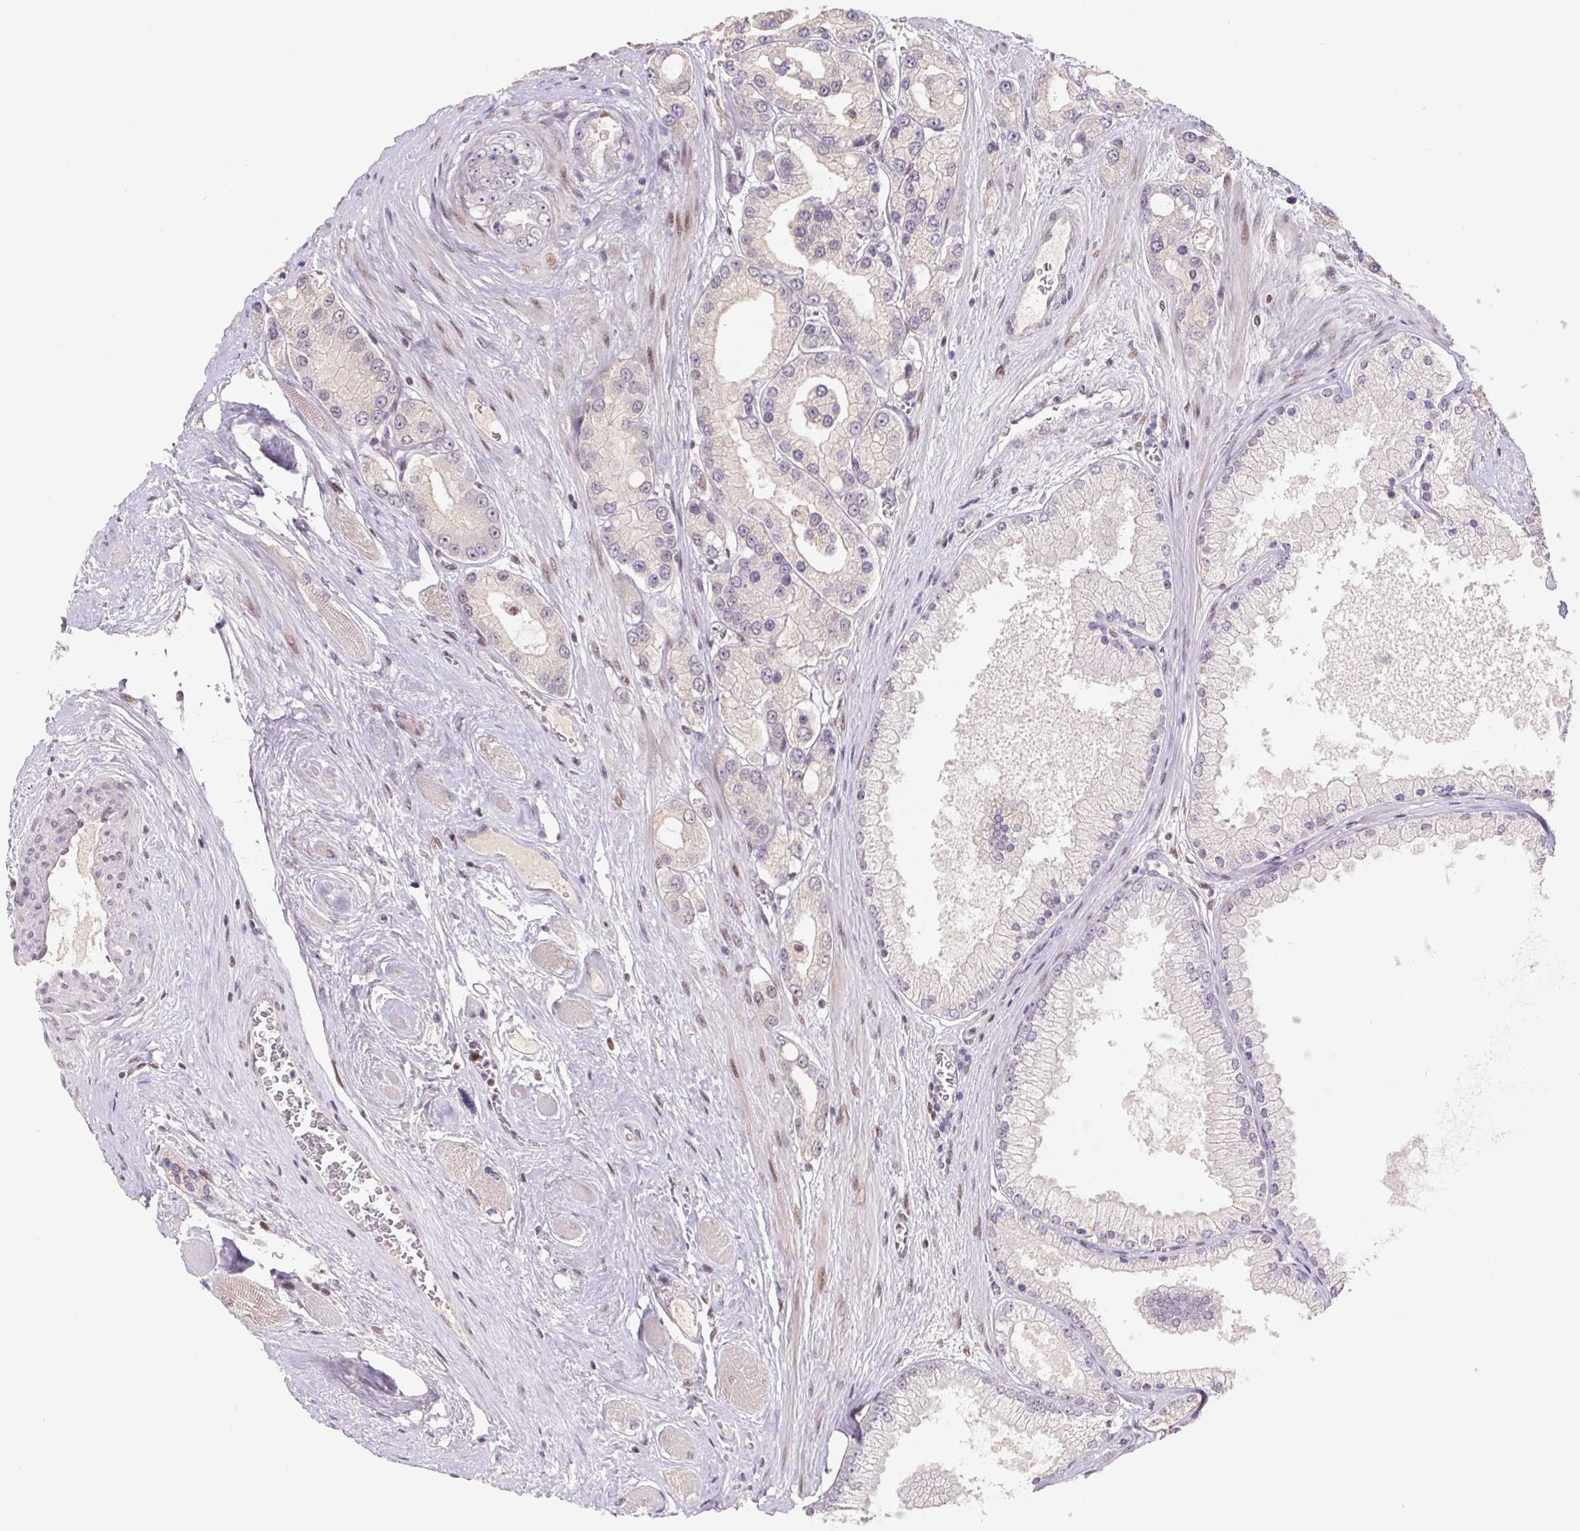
{"staining": {"intensity": "weak", "quantity": "<25%", "location": "nuclear"}, "tissue": "prostate cancer", "cell_type": "Tumor cells", "image_type": "cancer", "snomed": [{"axis": "morphology", "description": "Adenocarcinoma, High grade"}, {"axis": "topography", "description": "Prostate"}], "caption": "There is no significant positivity in tumor cells of adenocarcinoma (high-grade) (prostate). Nuclei are stained in blue.", "gene": "TRERF1", "patient": {"sex": "male", "age": 67}}